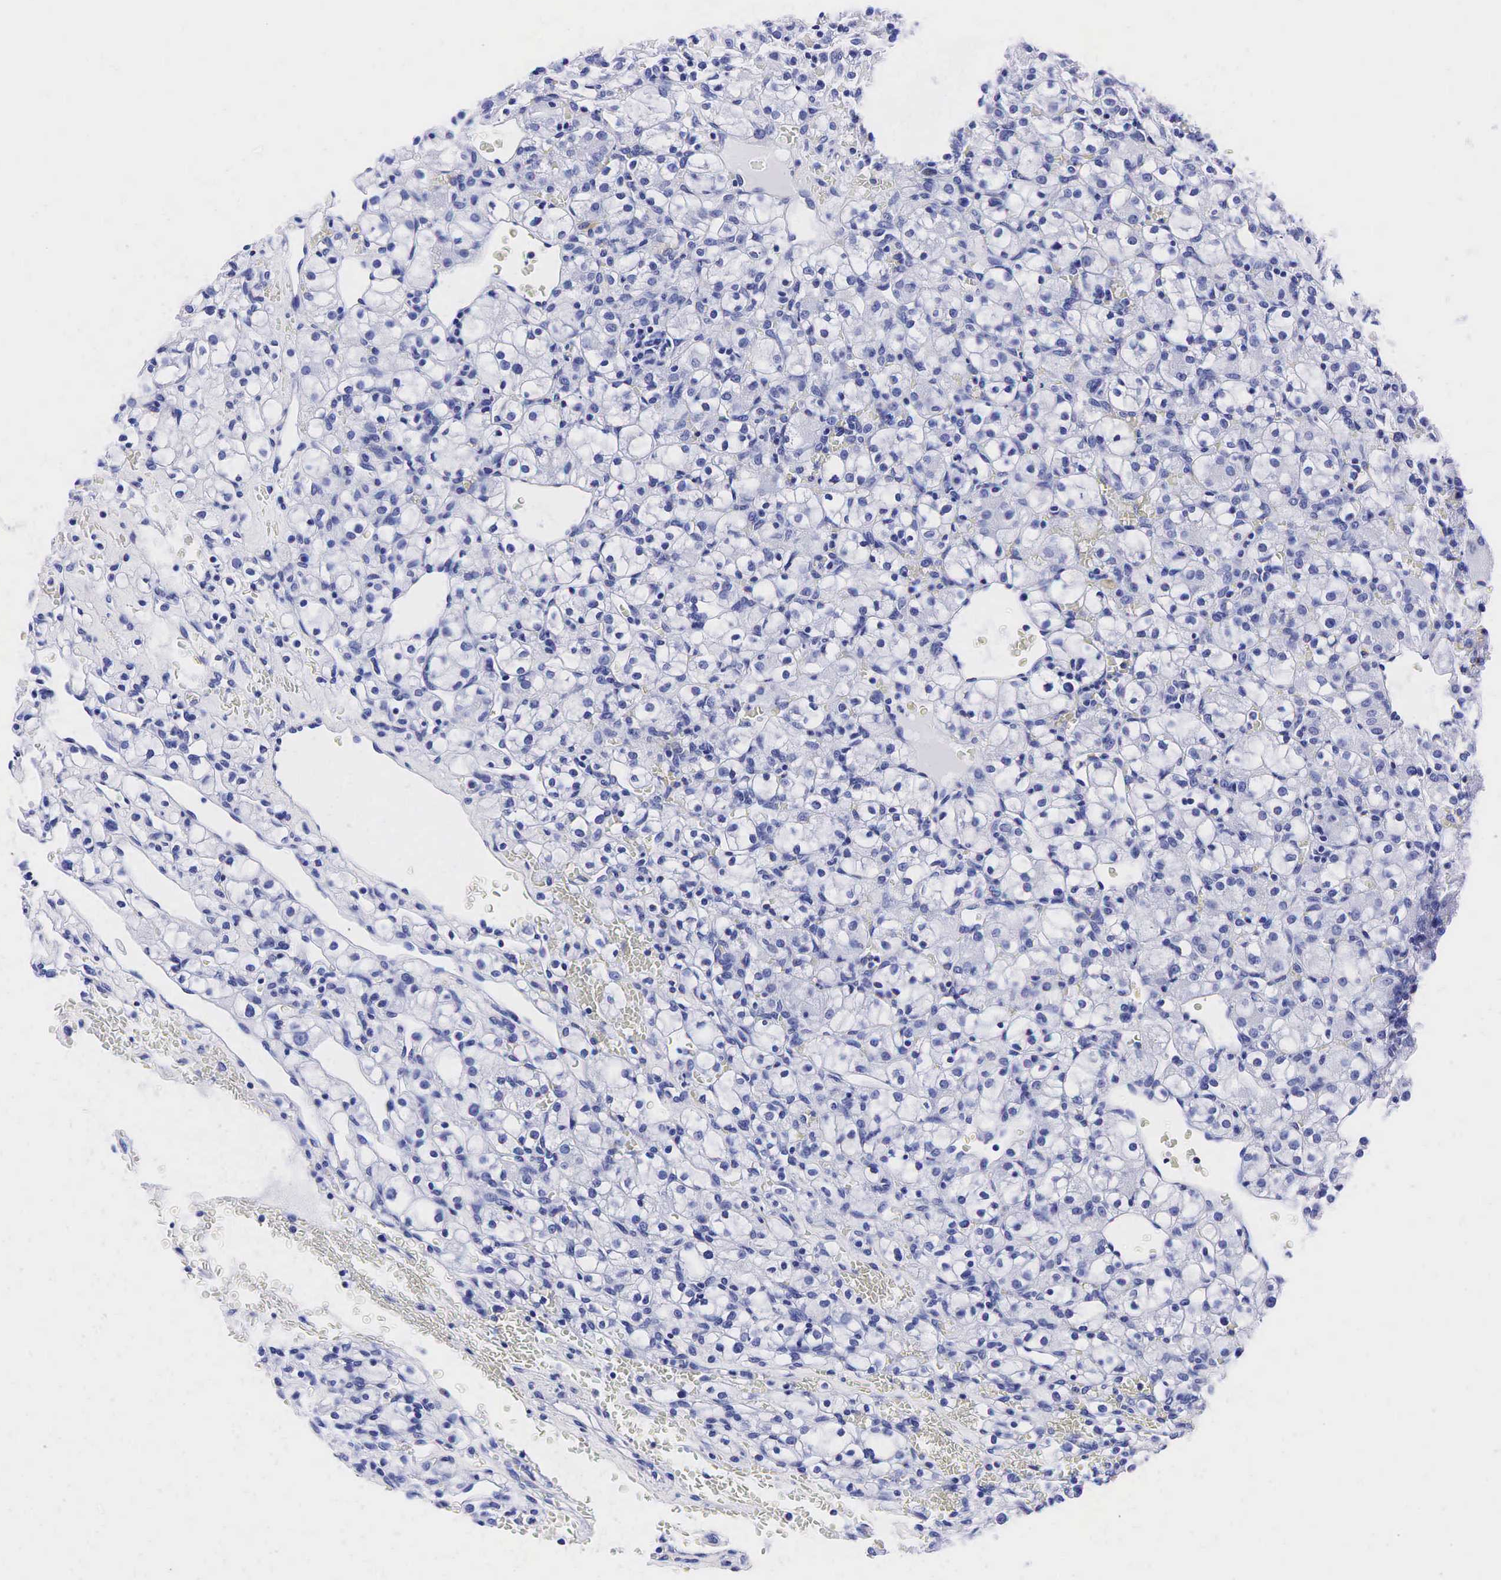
{"staining": {"intensity": "negative", "quantity": "none", "location": "none"}, "tissue": "renal cancer", "cell_type": "Tumor cells", "image_type": "cancer", "snomed": [{"axis": "morphology", "description": "Adenocarcinoma, NOS"}, {"axis": "topography", "description": "Kidney"}], "caption": "This is an immunohistochemistry histopathology image of renal cancer. There is no expression in tumor cells.", "gene": "TG", "patient": {"sex": "female", "age": 62}}